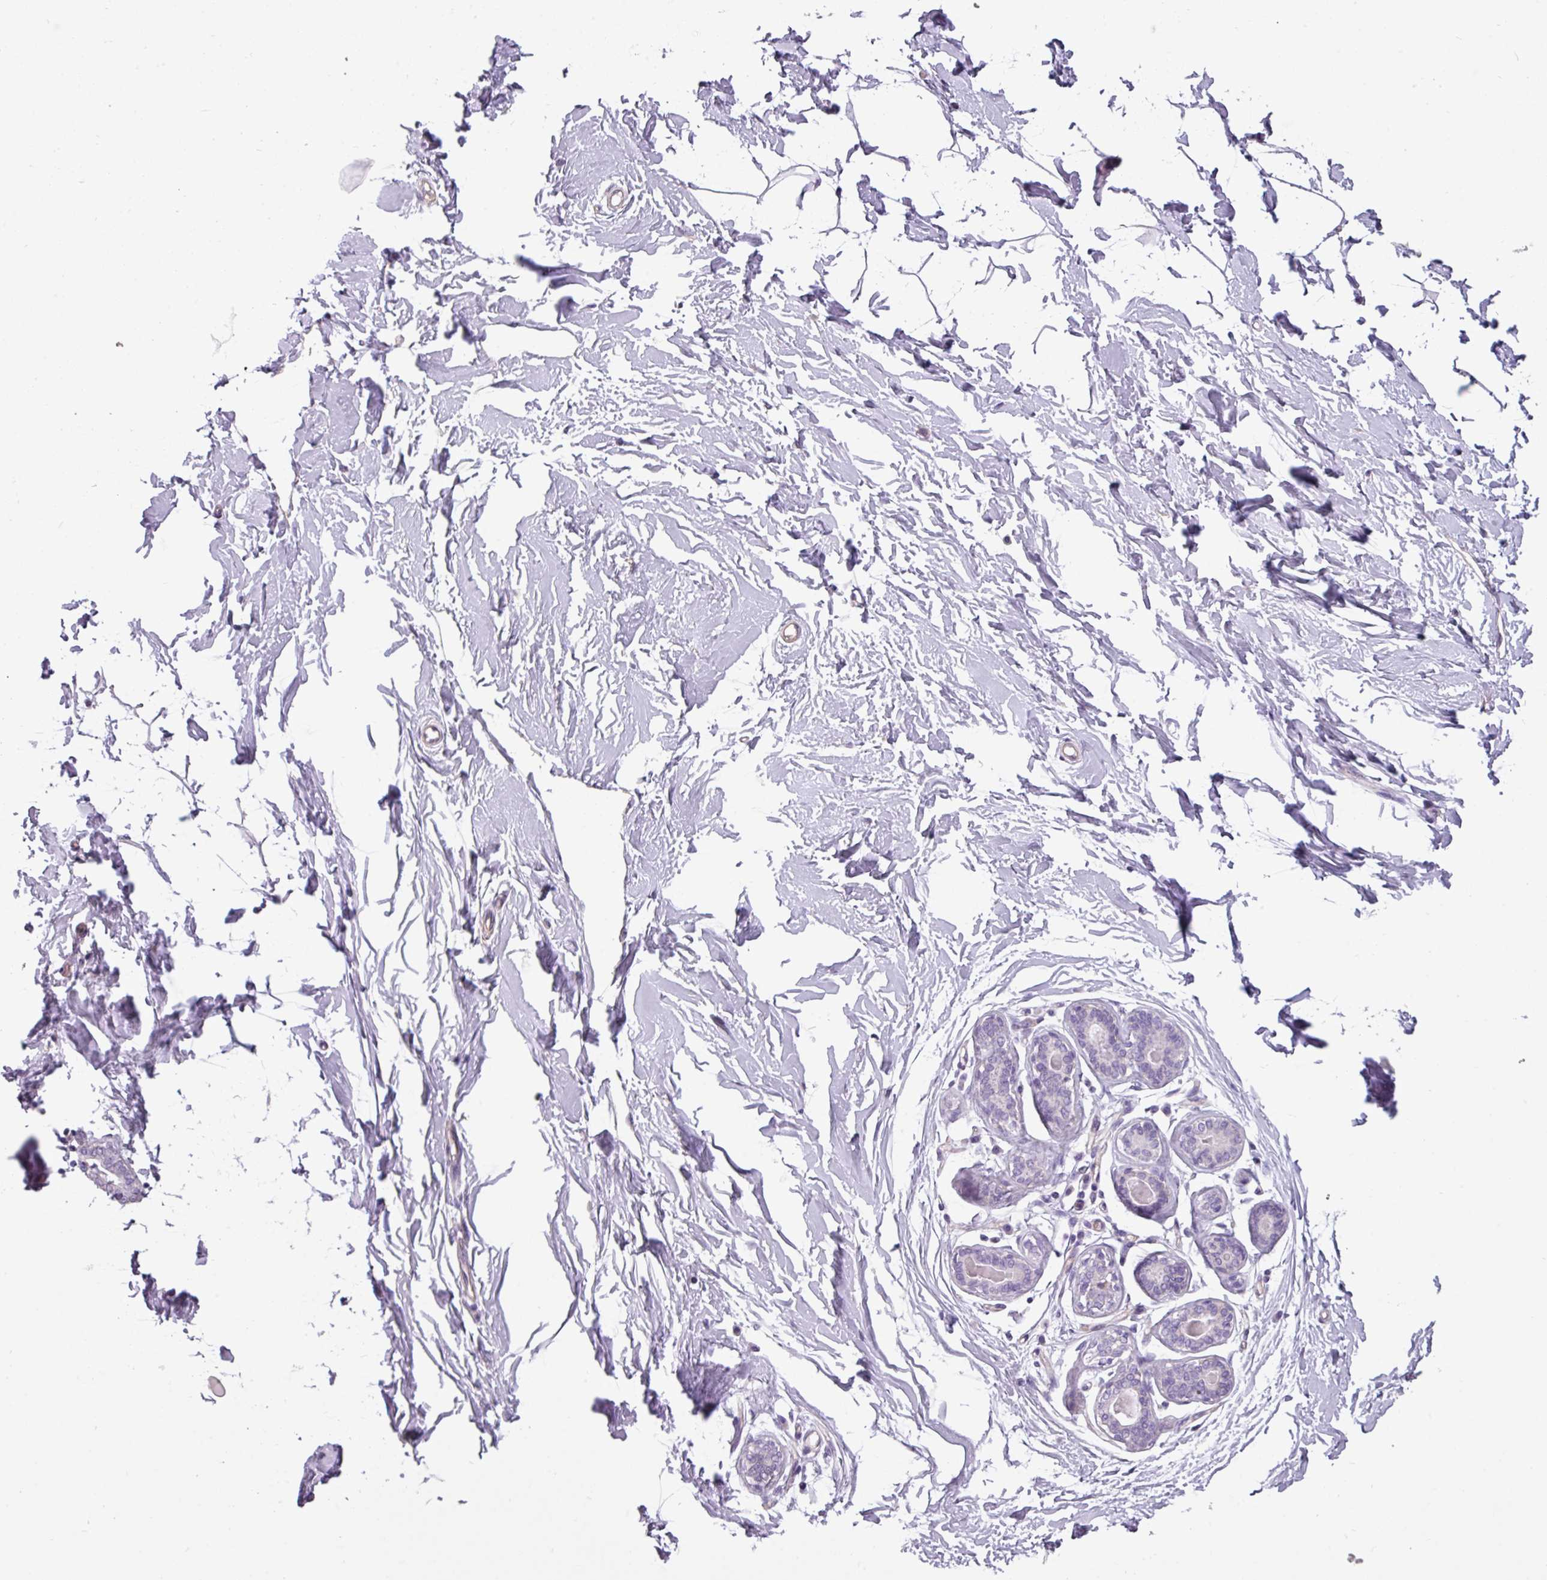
{"staining": {"intensity": "negative", "quantity": "none", "location": "none"}, "tissue": "breast", "cell_type": "Adipocytes", "image_type": "normal", "snomed": [{"axis": "morphology", "description": "Normal tissue, NOS"}, {"axis": "topography", "description": "Breast"}], "caption": "Immunohistochemical staining of unremarkable breast displays no significant positivity in adipocytes.", "gene": "BUD23", "patient": {"sex": "female", "age": 23}}